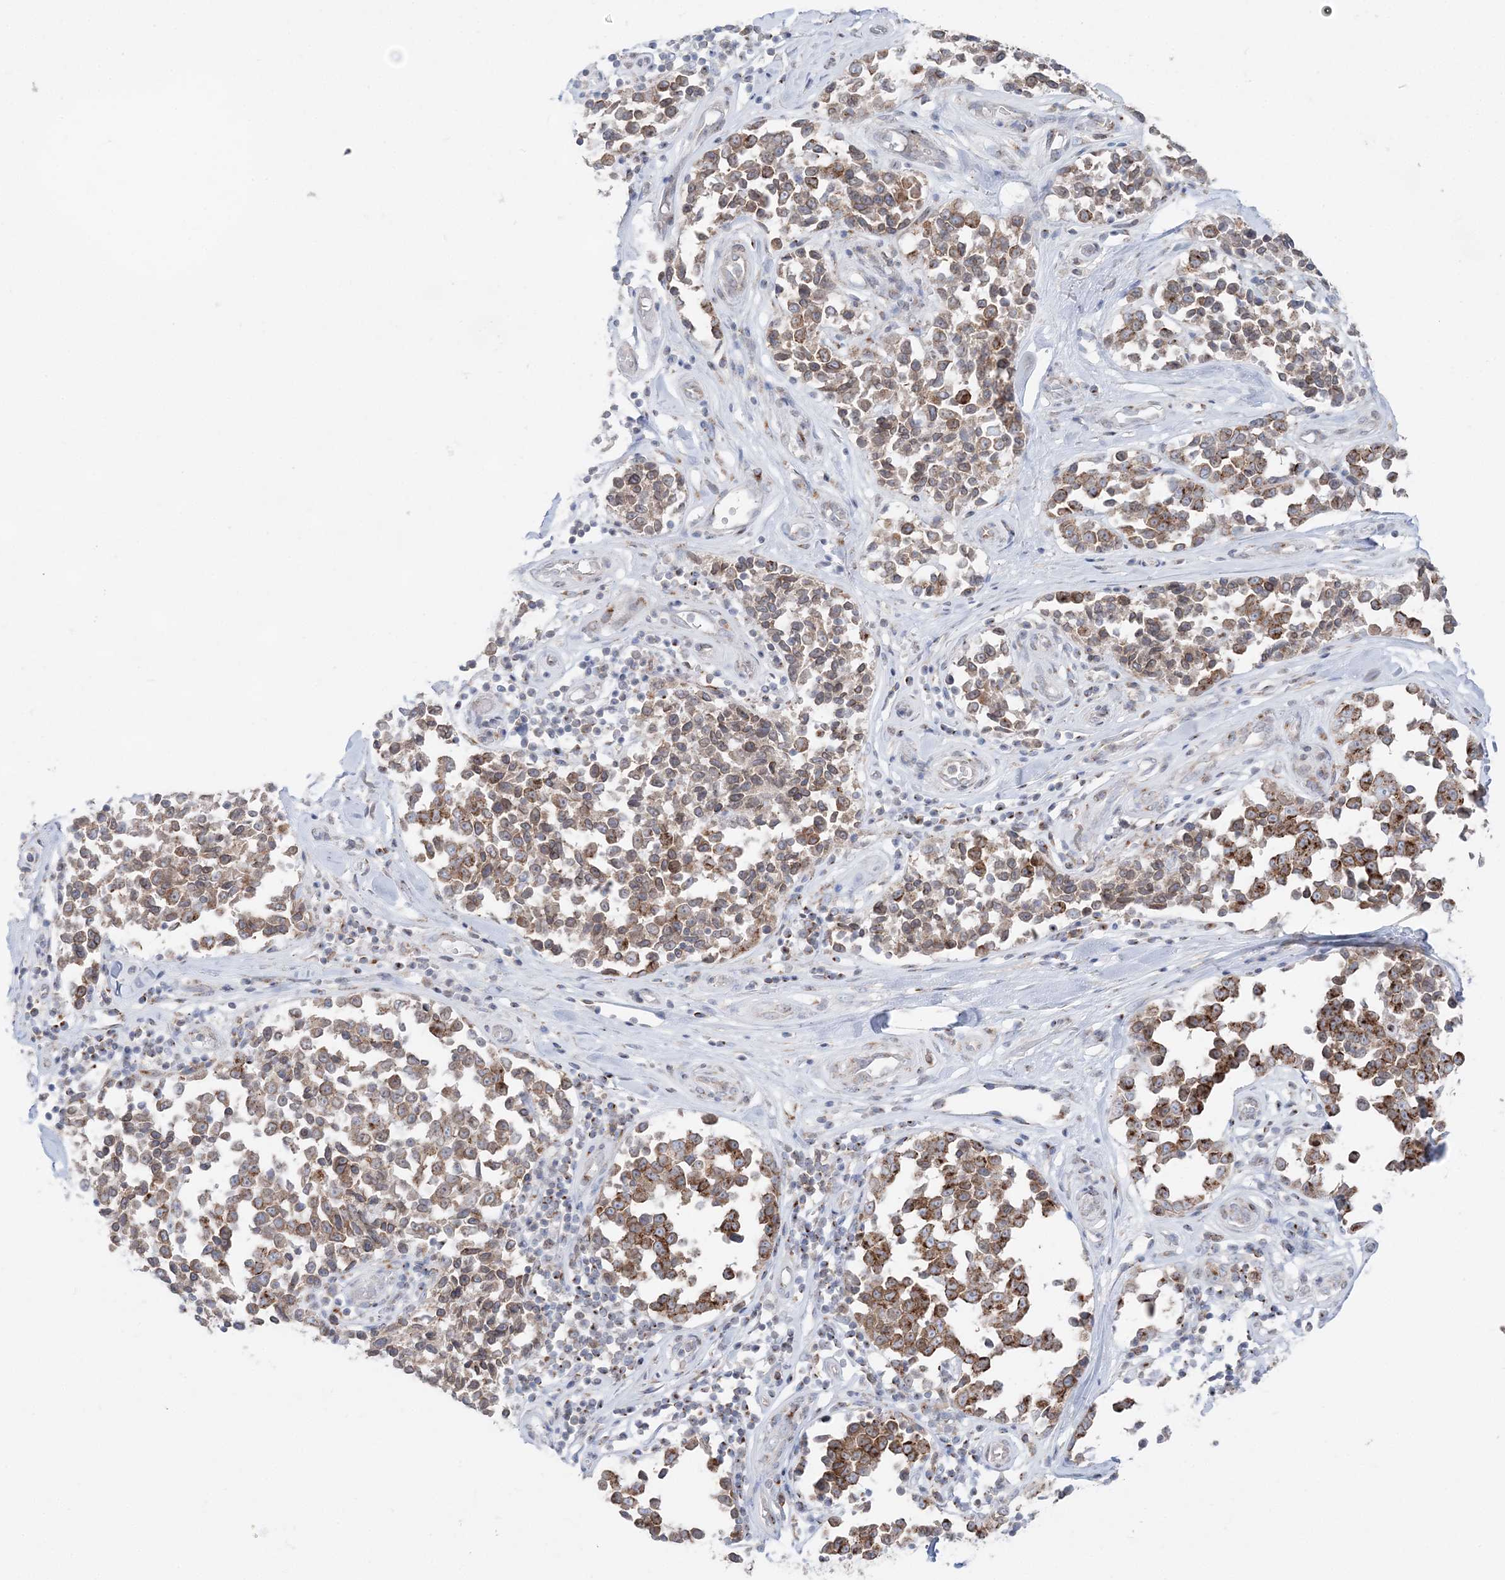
{"staining": {"intensity": "moderate", "quantity": ">75%", "location": "cytoplasmic/membranous"}, "tissue": "melanoma", "cell_type": "Tumor cells", "image_type": "cancer", "snomed": [{"axis": "morphology", "description": "Malignant melanoma, NOS"}, {"axis": "topography", "description": "Skin"}], "caption": "Melanoma was stained to show a protein in brown. There is medium levels of moderate cytoplasmic/membranous expression in about >75% of tumor cells. The protein of interest is stained brown, and the nuclei are stained in blue (DAB (3,3'-diaminobenzidine) IHC with brightfield microscopy, high magnification).", "gene": "TMED10", "patient": {"sex": "female", "age": 64}}